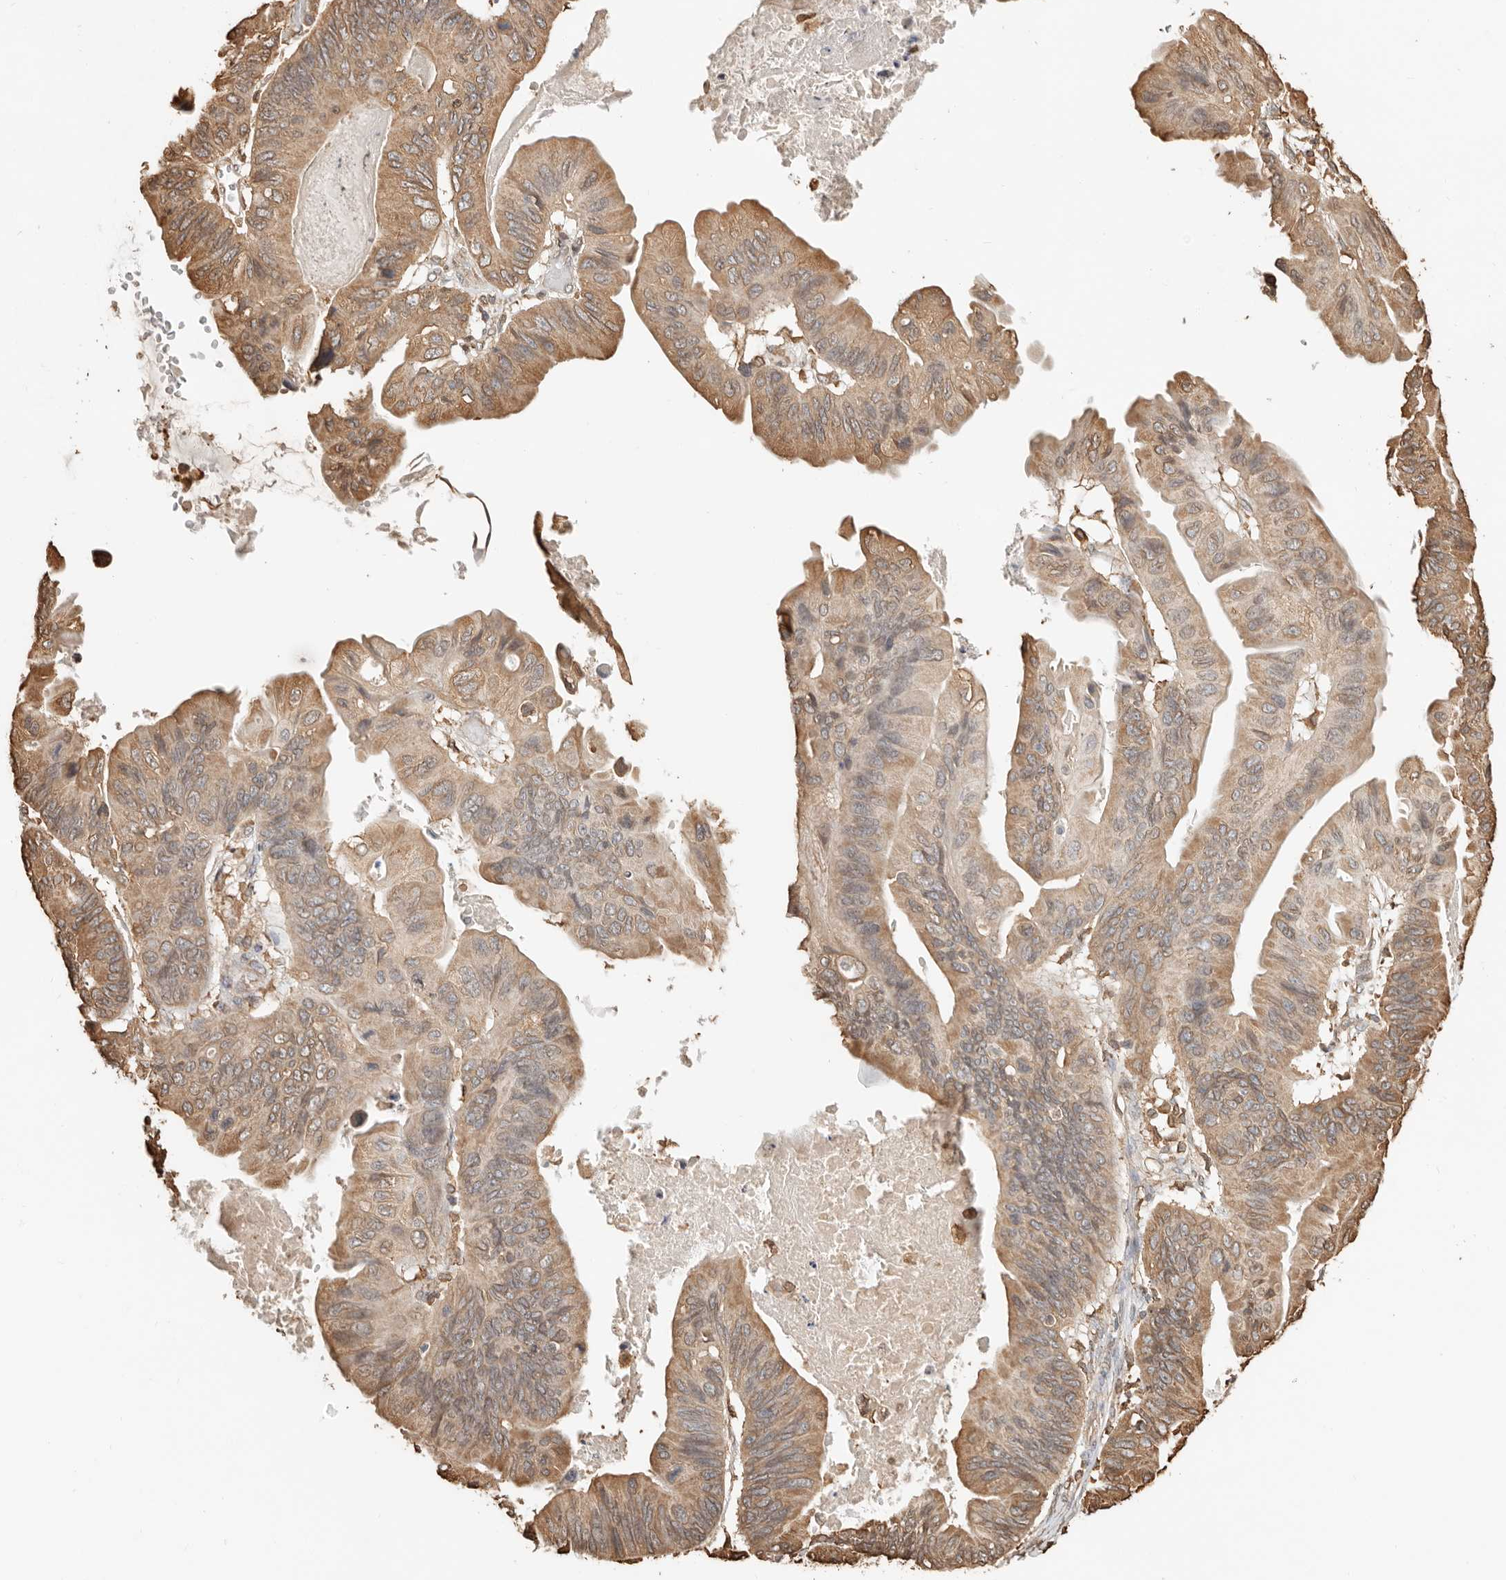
{"staining": {"intensity": "moderate", "quantity": ">75%", "location": "cytoplasmic/membranous"}, "tissue": "ovarian cancer", "cell_type": "Tumor cells", "image_type": "cancer", "snomed": [{"axis": "morphology", "description": "Cystadenocarcinoma, mucinous, NOS"}, {"axis": "topography", "description": "Ovary"}], "caption": "A brown stain shows moderate cytoplasmic/membranous positivity of a protein in human mucinous cystadenocarcinoma (ovarian) tumor cells.", "gene": "ARHGEF10L", "patient": {"sex": "female", "age": 61}}